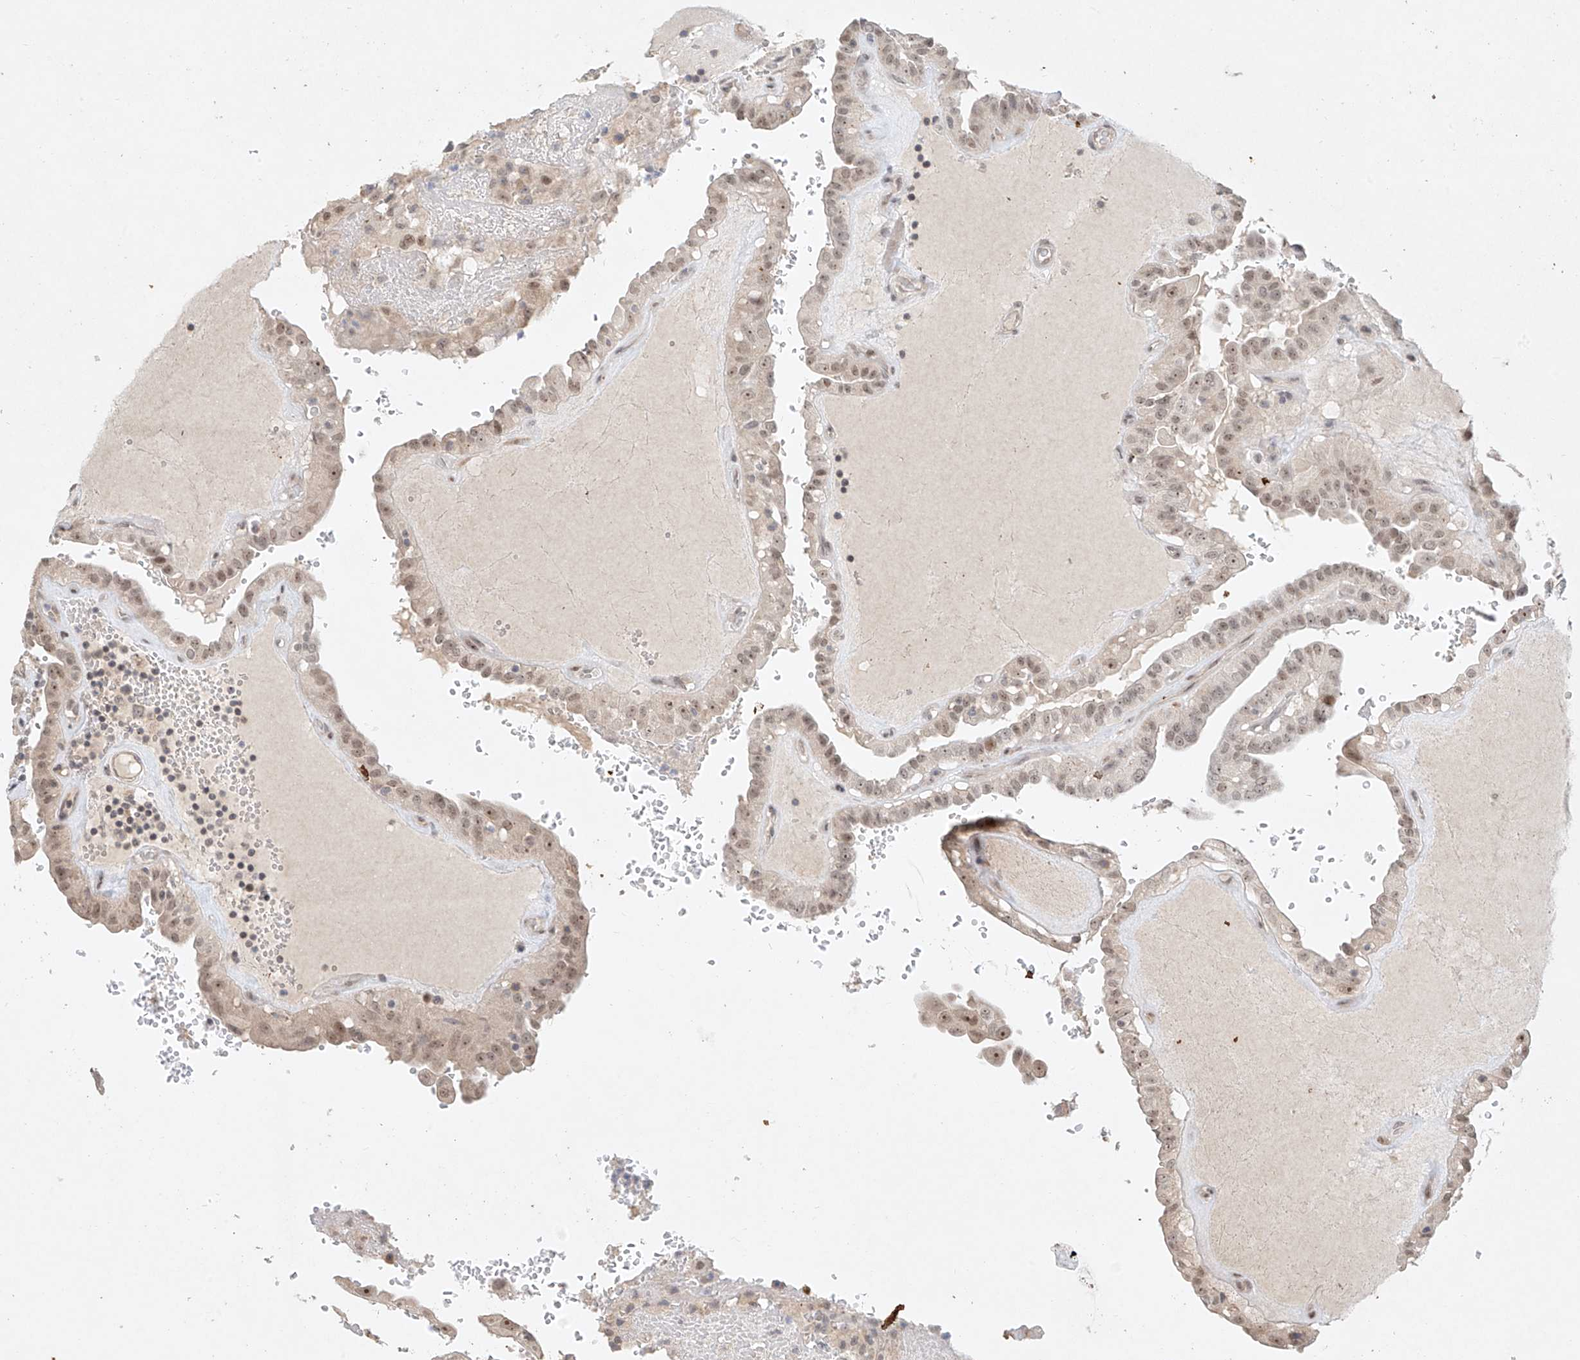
{"staining": {"intensity": "moderate", "quantity": ">75%", "location": "nuclear"}, "tissue": "thyroid cancer", "cell_type": "Tumor cells", "image_type": "cancer", "snomed": [{"axis": "morphology", "description": "Papillary adenocarcinoma, NOS"}, {"axis": "topography", "description": "Thyroid gland"}], "caption": "This is a photomicrograph of IHC staining of thyroid papillary adenocarcinoma, which shows moderate positivity in the nuclear of tumor cells.", "gene": "TASP1", "patient": {"sex": "male", "age": 77}}